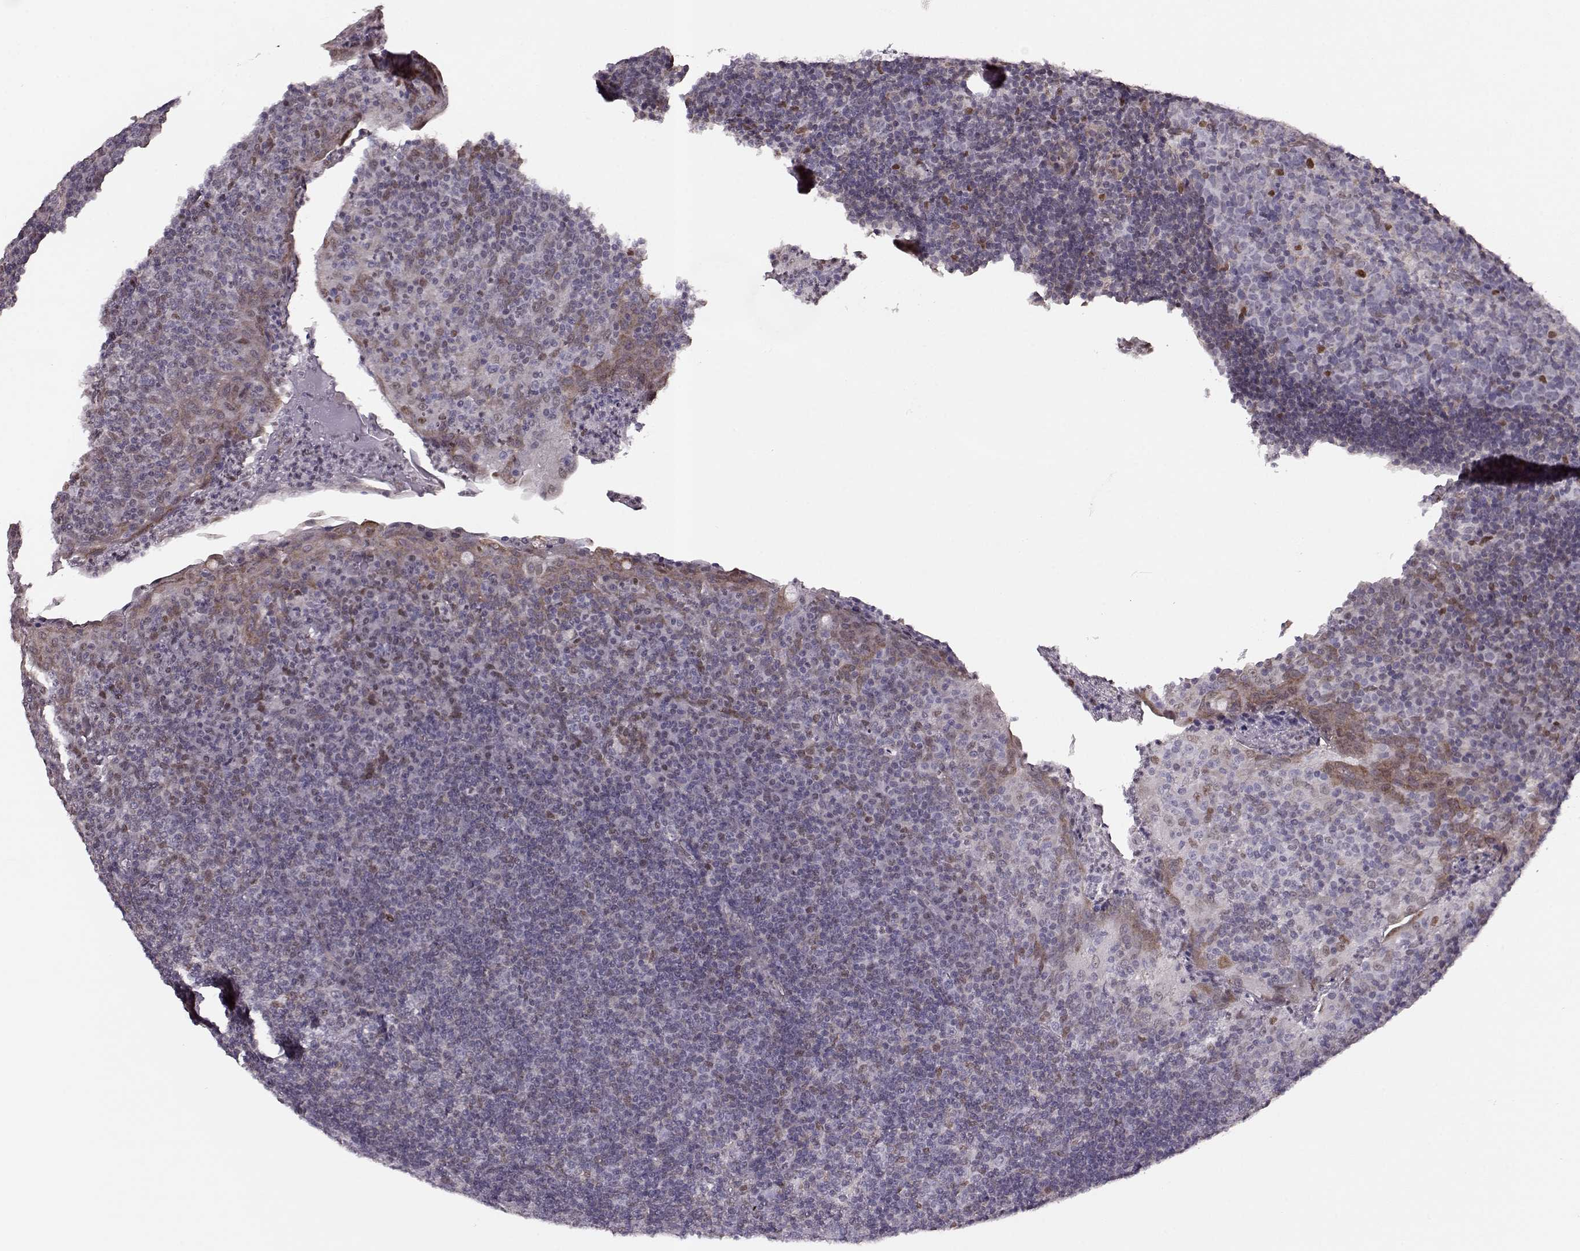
{"staining": {"intensity": "moderate", "quantity": "<25%", "location": "nuclear"}, "tissue": "tonsil", "cell_type": "Germinal center cells", "image_type": "normal", "snomed": [{"axis": "morphology", "description": "Normal tissue, NOS"}, {"axis": "topography", "description": "Tonsil"}], "caption": "Tonsil stained with immunohistochemistry (IHC) reveals moderate nuclear staining in about <25% of germinal center cells.", "gene": "KLF6", "patient": {"sex": "female", "age": 12}}